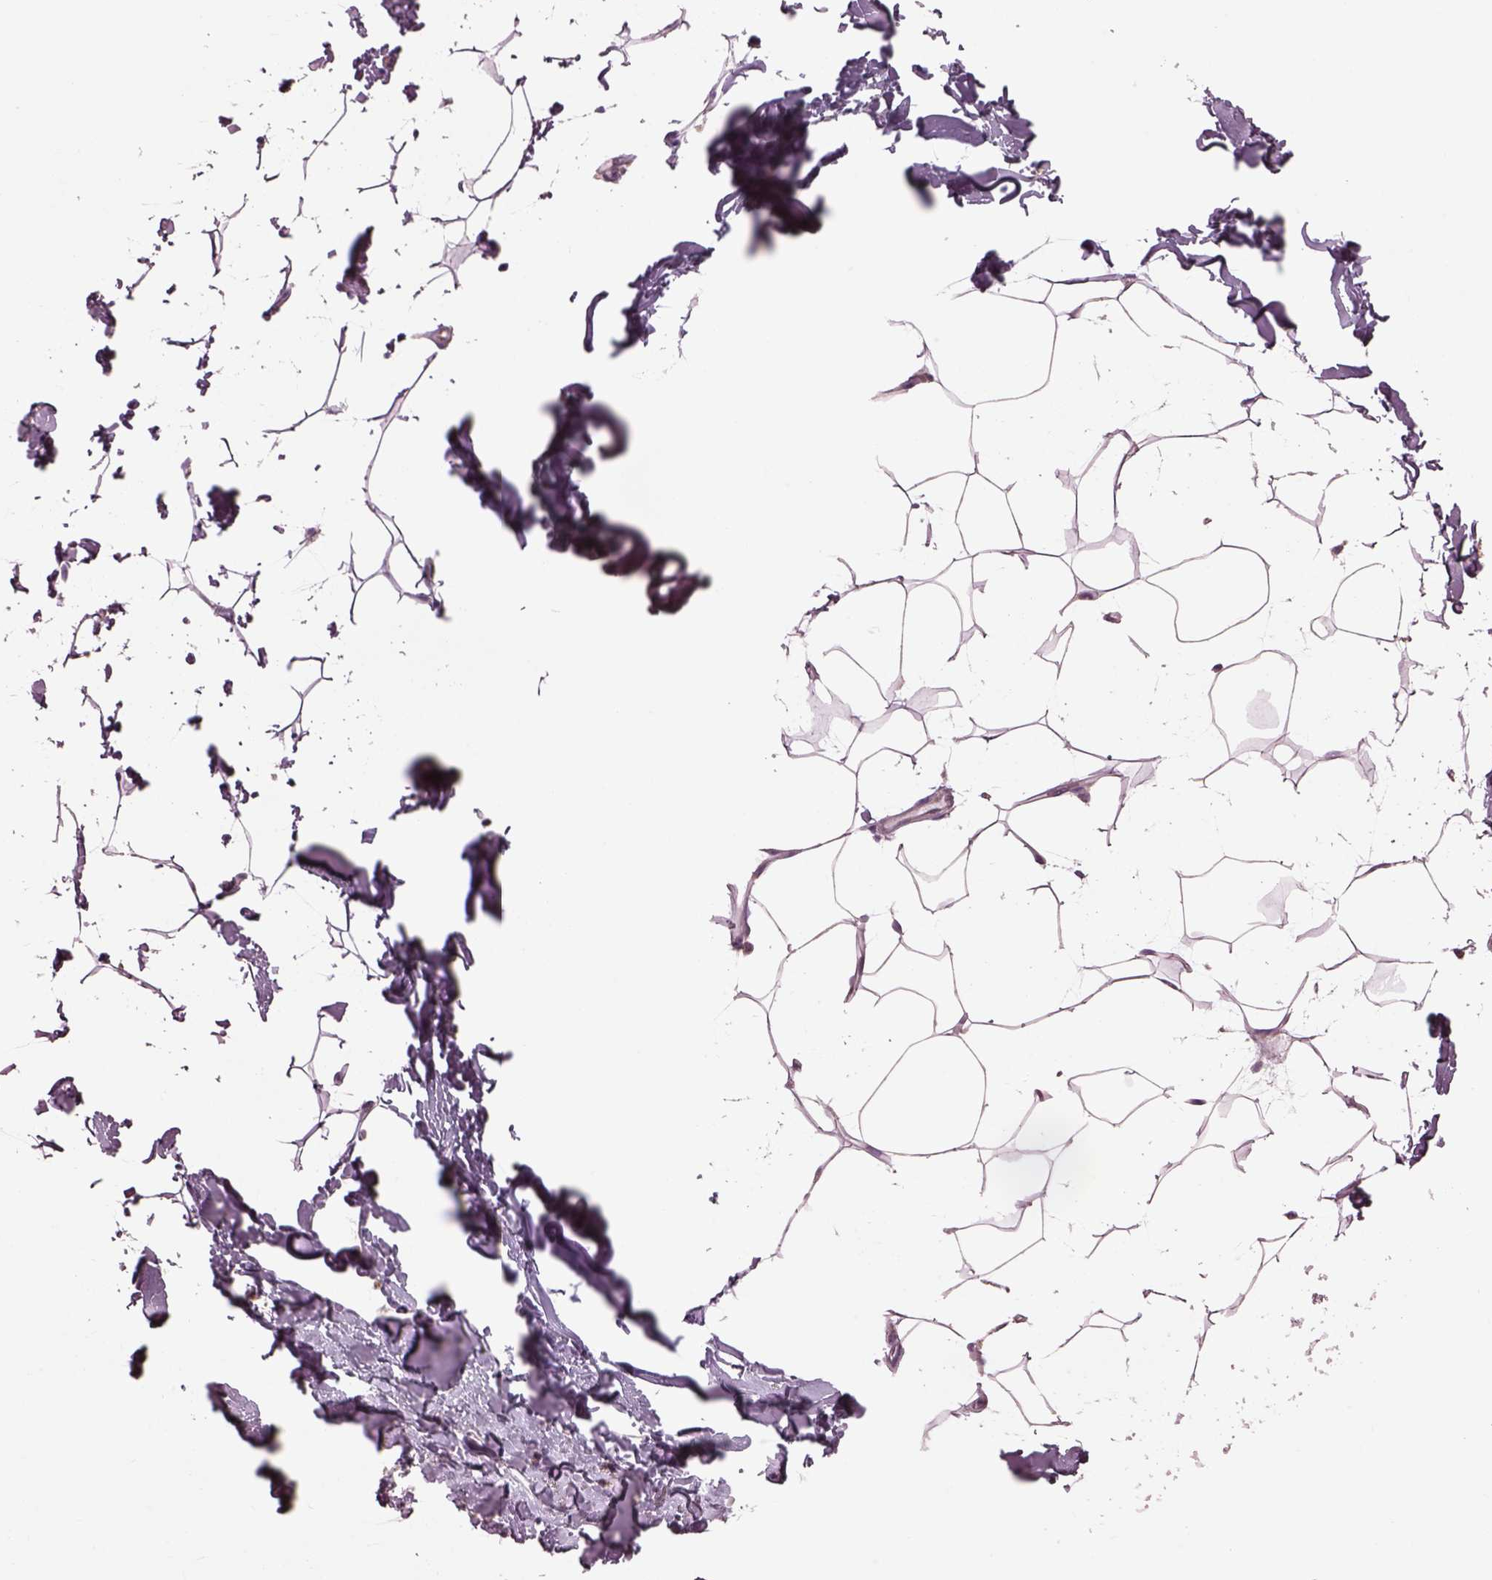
{"staining": {"intensity": "negative", "quantity": "none", "location": "none"}, "tissue": "breast", "cell_type": "Adipocytes", "image_type": "normal", "snomed": [{"axis": "morphology", "description": "Normal tissue, NOS"}, {"axis": "topography", "description": "Breast"}], "caption": "Immunohistochemistry photomicrograph of normal breast stained for a protein (brown), which exhibits no expression in adipocytes.", "gene": "SPATA7", "patient": {"sex": "female", "age": 32}}